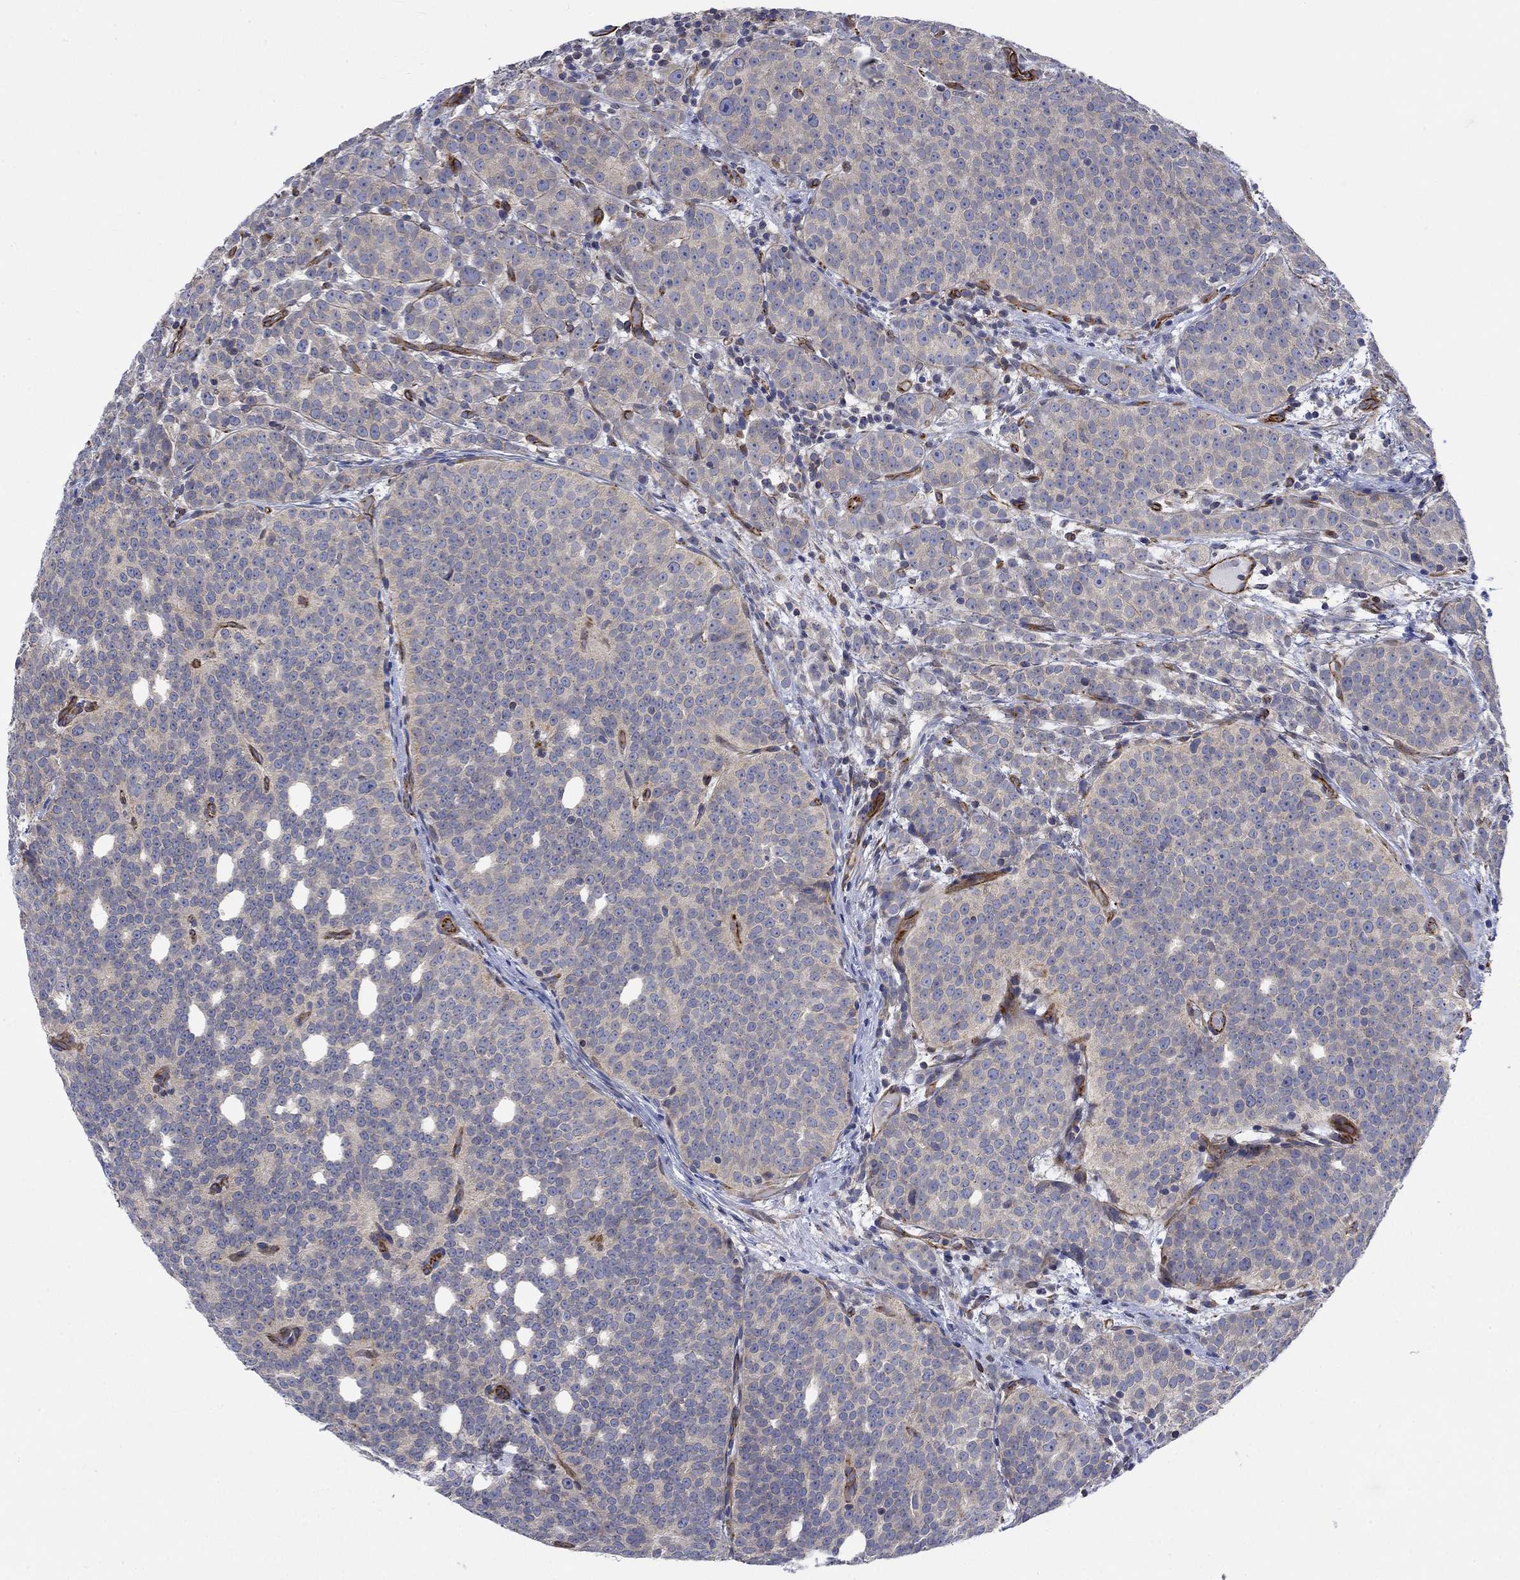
{"staining": {"intensity": "negative", "quantity": "none", "location": "none"}, "tissue": "prostate cancer", "cell_type": "Tumor cells", "image_type": "cancer", "snomed": [{"axis": "morphology", "description": "Adenocarcinoma, High grade"}, {"axis": "topography", "description": "Prostate"}], "caption": "The image reveals no significant staining in tumor cells of prostate cancer (high-grade adenocarcinoma).", "gene": "CAMK1D", "patient": {"sex": "male", "age": 53}}